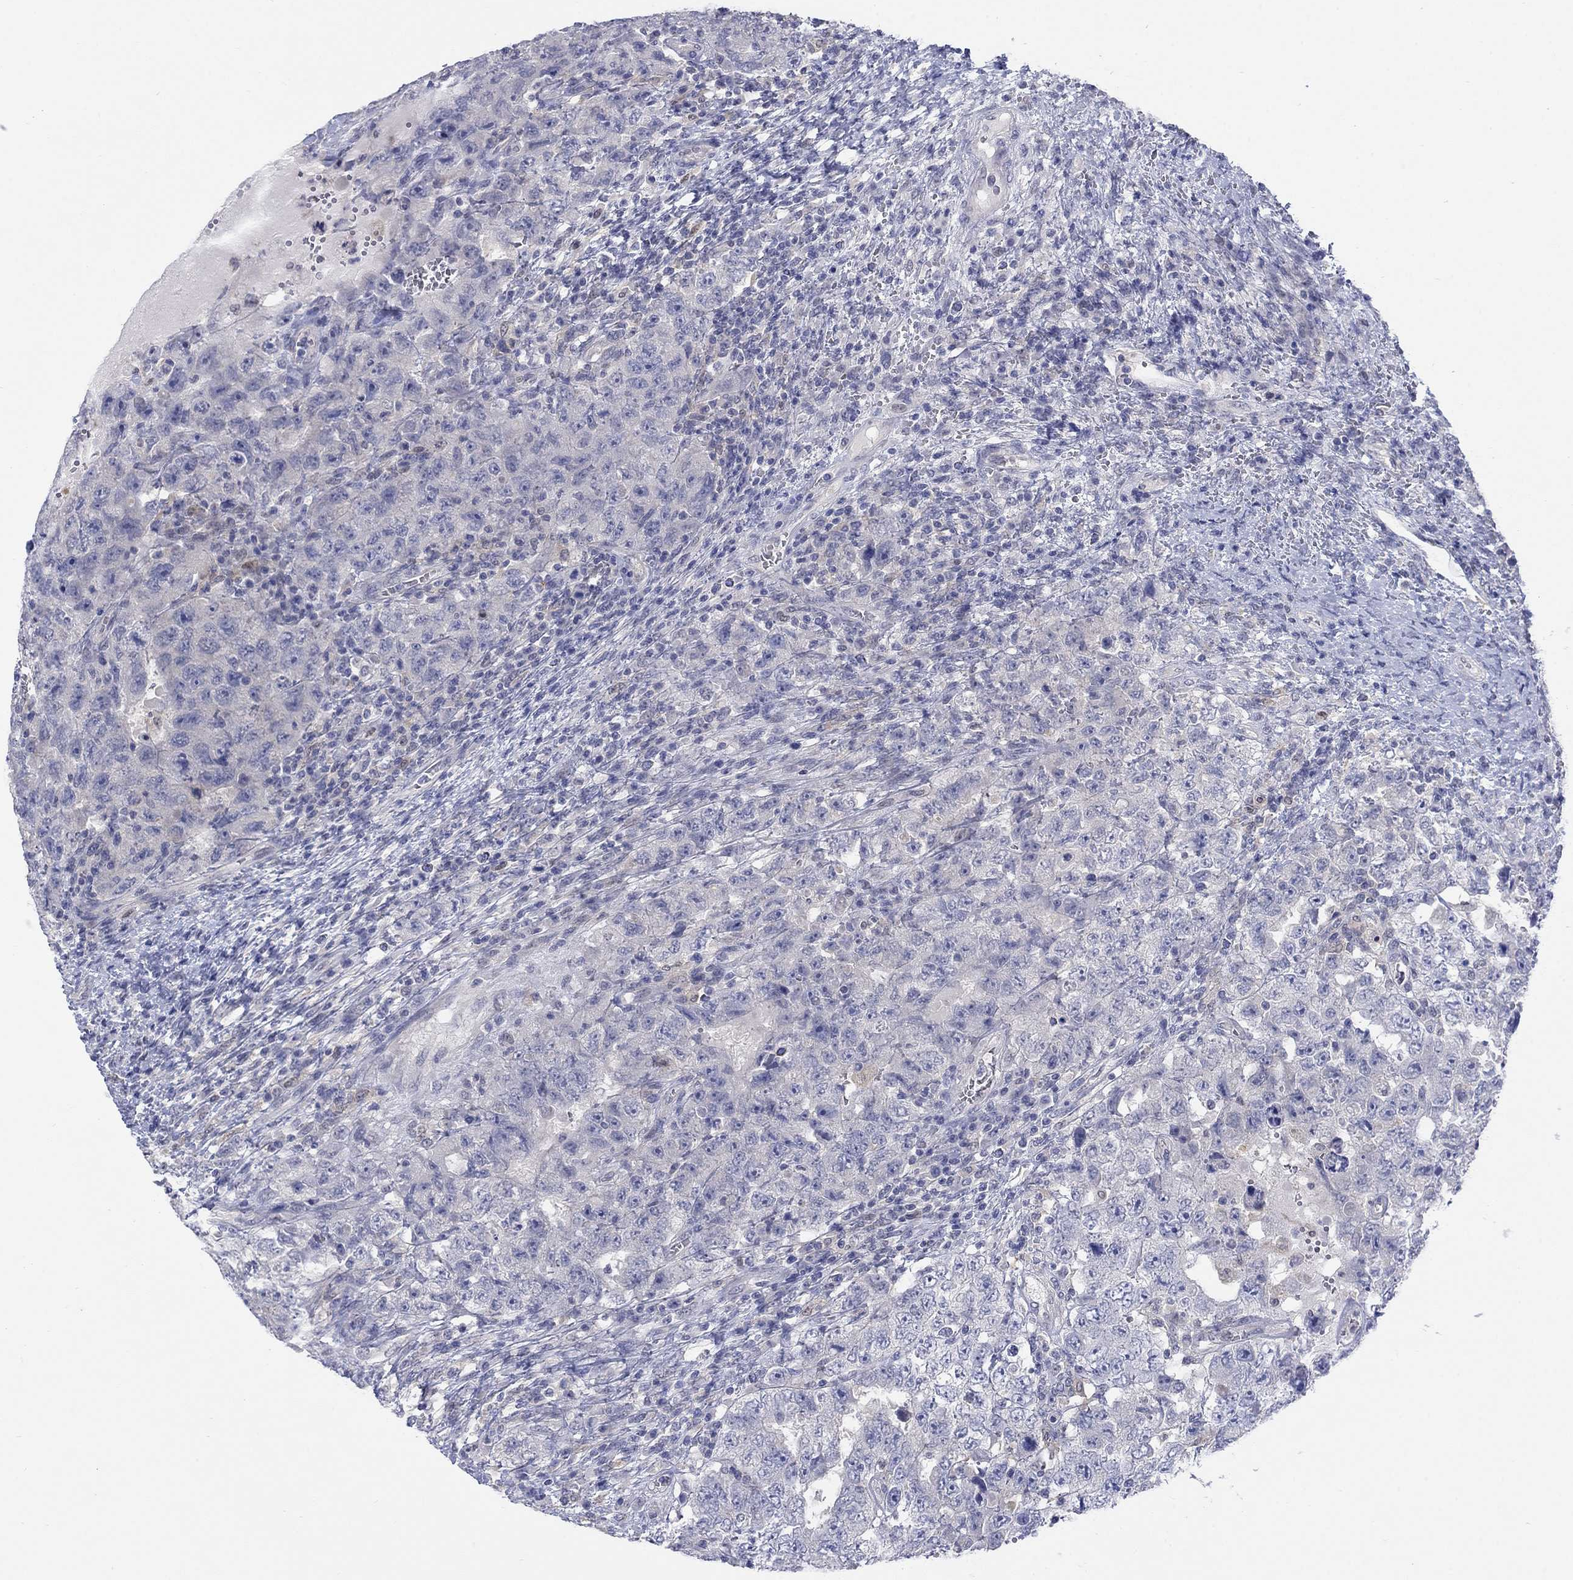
{"staining": {"intensity": "negative", "quantity": "none", "location": "none"}, "tissue": "testis cancer", "cell_type": "Tumor cells", "image_type": "cancer", "snomed": [{"axis": "morphology", "description": "Carcinoma, Embryonal, NOS"}, {"axis": "topography", "description": "Testis"}], "caption": "Testis cancer was stained to show a protein in brown. There is no significant staining in tumor cells.", "gene": "EGFLAM", "patient": {"sex": "male", "age": 26}}